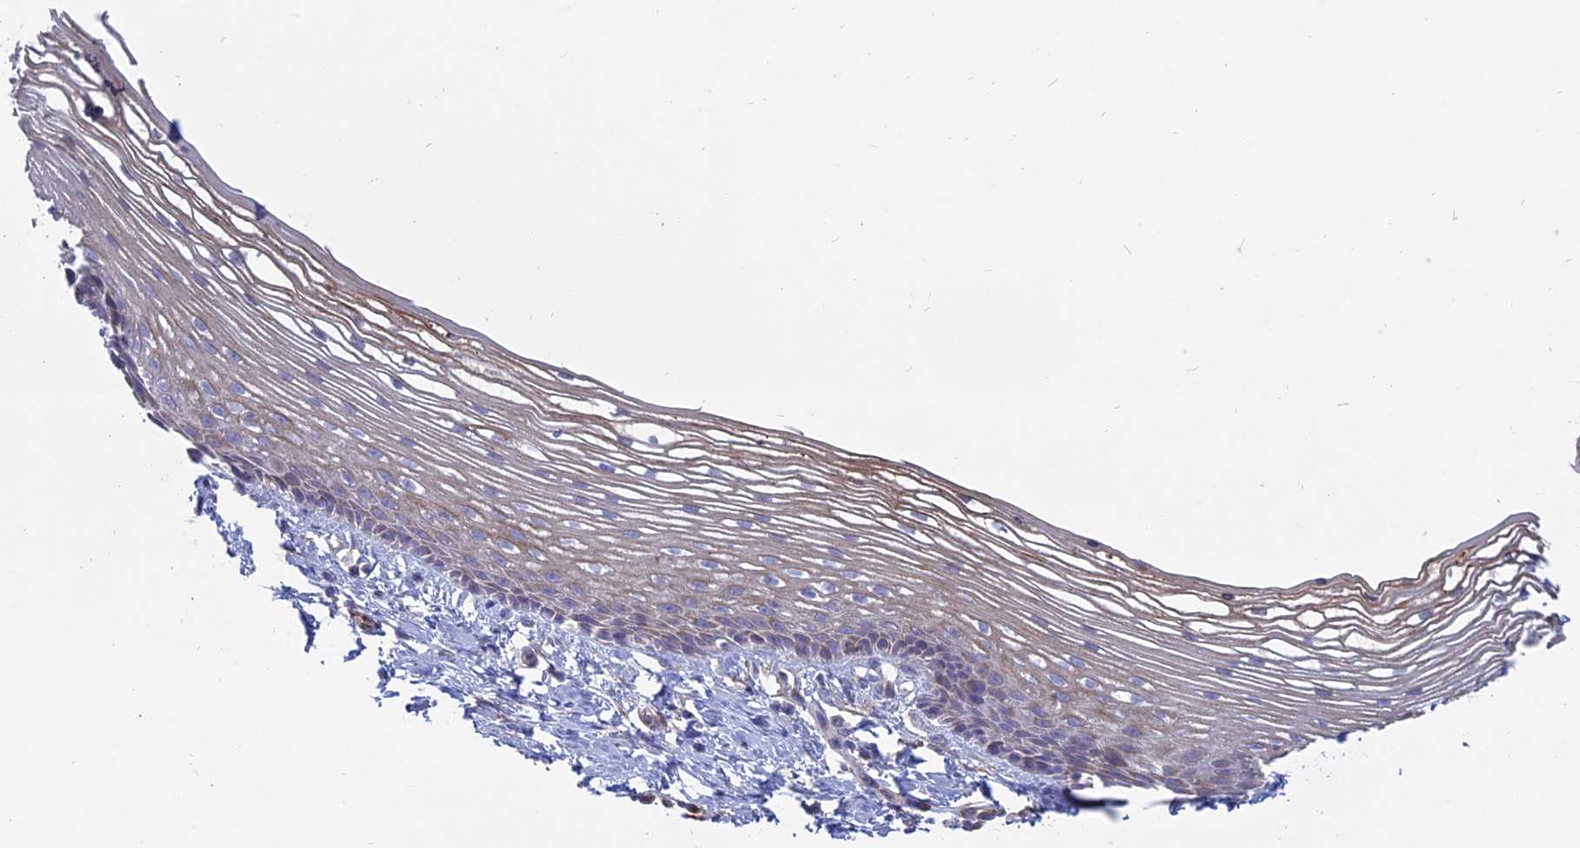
{"staining": {"intensity": "moderate", "quantity": "<25%", "location": "cytoplasmic/membranous"}, "tissue": "vagina", "cell_type": "Squamous epithelial cells", "image_type": "normal", "snomed": [{"axis": "morphology", "description": "Normal tissue, NOS"}, {"axis": "topography", "description": "Vagina"}], "caption": "The image displays immunohistochemical staining of unremarkable vagina. There is moderate cytoplasmic/membranous staining is seen in approximately <25% of squamous epithelial cells.", "gene": "MYO5B", "patient": {"sex": "female", "age": 46}}